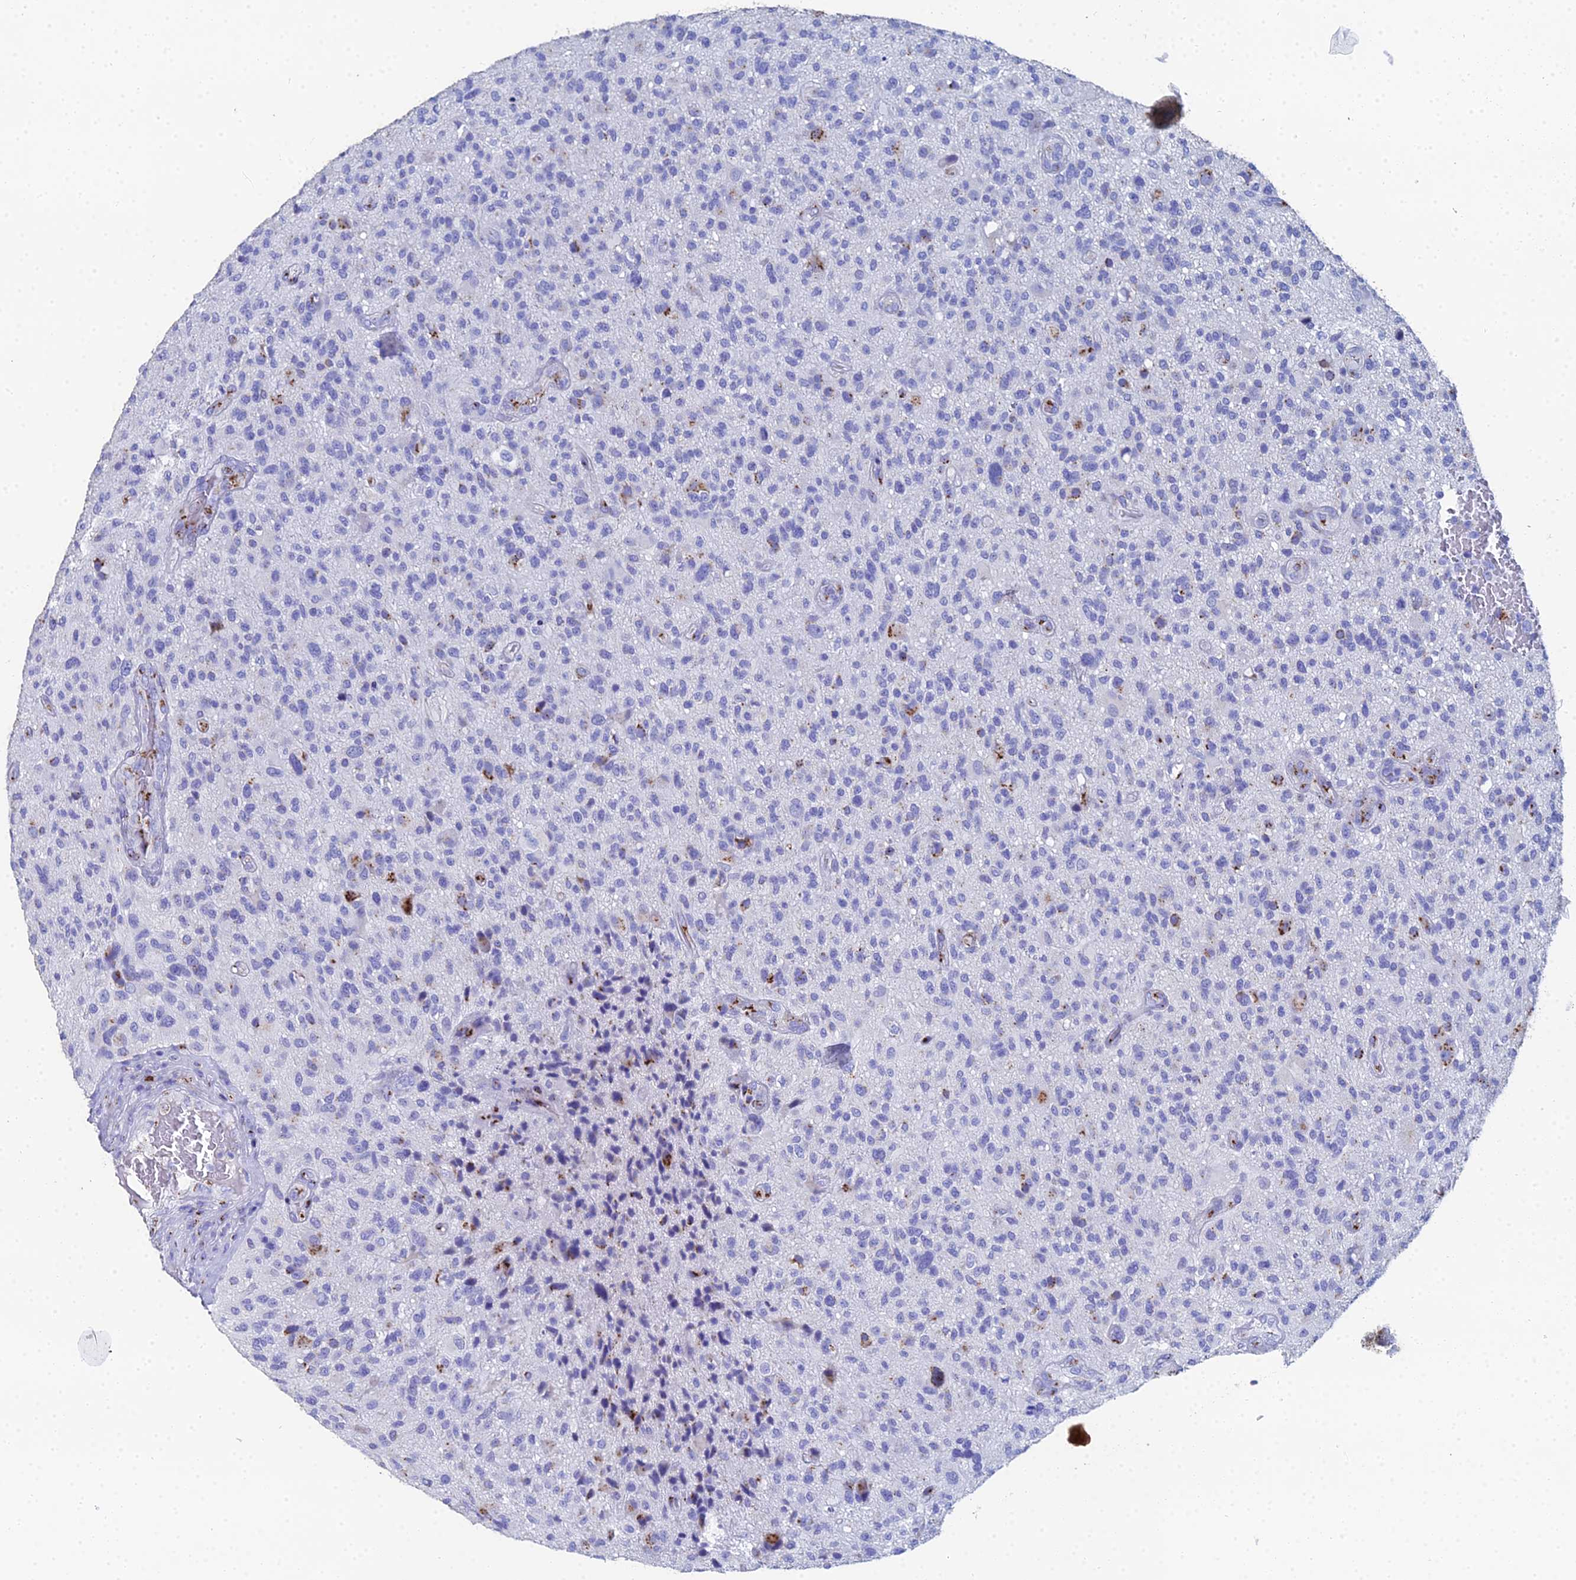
{"staining": {"intensity": "negative", "quantity": "none", "location": "none"}, "tissue": "glioma", "cell_type": "Tumor cells", "image_type": "cancer", "snomed": [{"axis": "morphology", "description": "Glioma, malignant, High grade"}, {"axis": "topography", "description": "Brain"}], "caption": "This image is of malignant glioma (high-grade) stained with immunohistochemistry to label a protein in brown with the nuclei are counter-stained blue. There is no expression in tumor cells. (Immunohistochemistry, brightfield microscopy, high magnification).", "gene": "ENSG00000268674", "patient": {"sex": "male", "age": 47}}